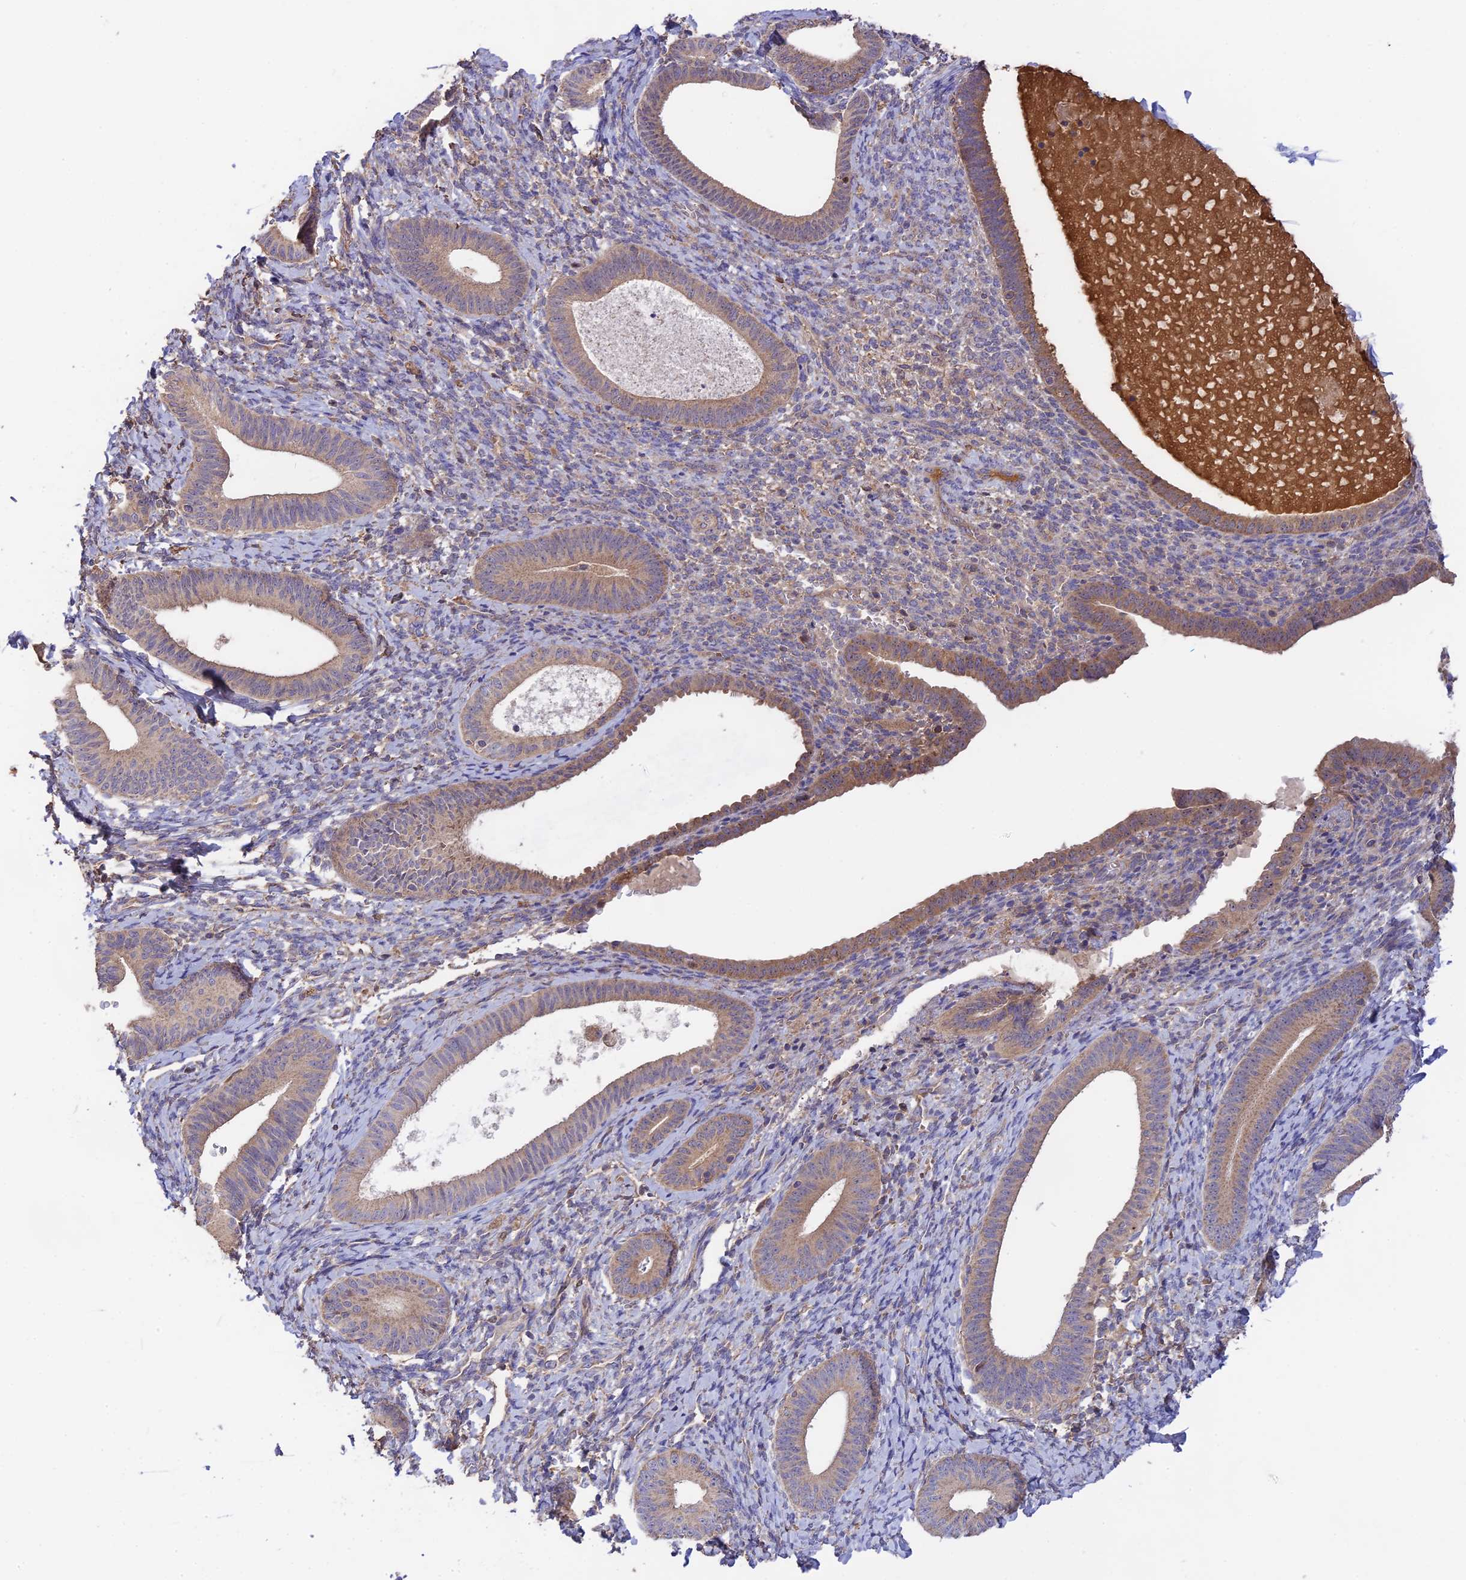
{"staining": {"intensity": "weak", "quantity": "25%-75%", "location": "cytoplasmic/membranous"}, "tissue": "endometrium", "cell_type": "Cells in endometrial stroma", "image_type": "normal", "snomed": [{"axis": "morphology", "description": "Normal tissue, NOS"}, {"axis": "topography", "description": "Endometrium"}], "caption": "Brown immunohistochemical staining in benign human endometrium shows weak cytoplasmic/membranous staining in approximately 25%-75% of cells in endometrial stroma. (IHC, brightfield microscopy, high magnification).", "gene": "NUDT8", "patient": {"sex": "female", "age": 65}}